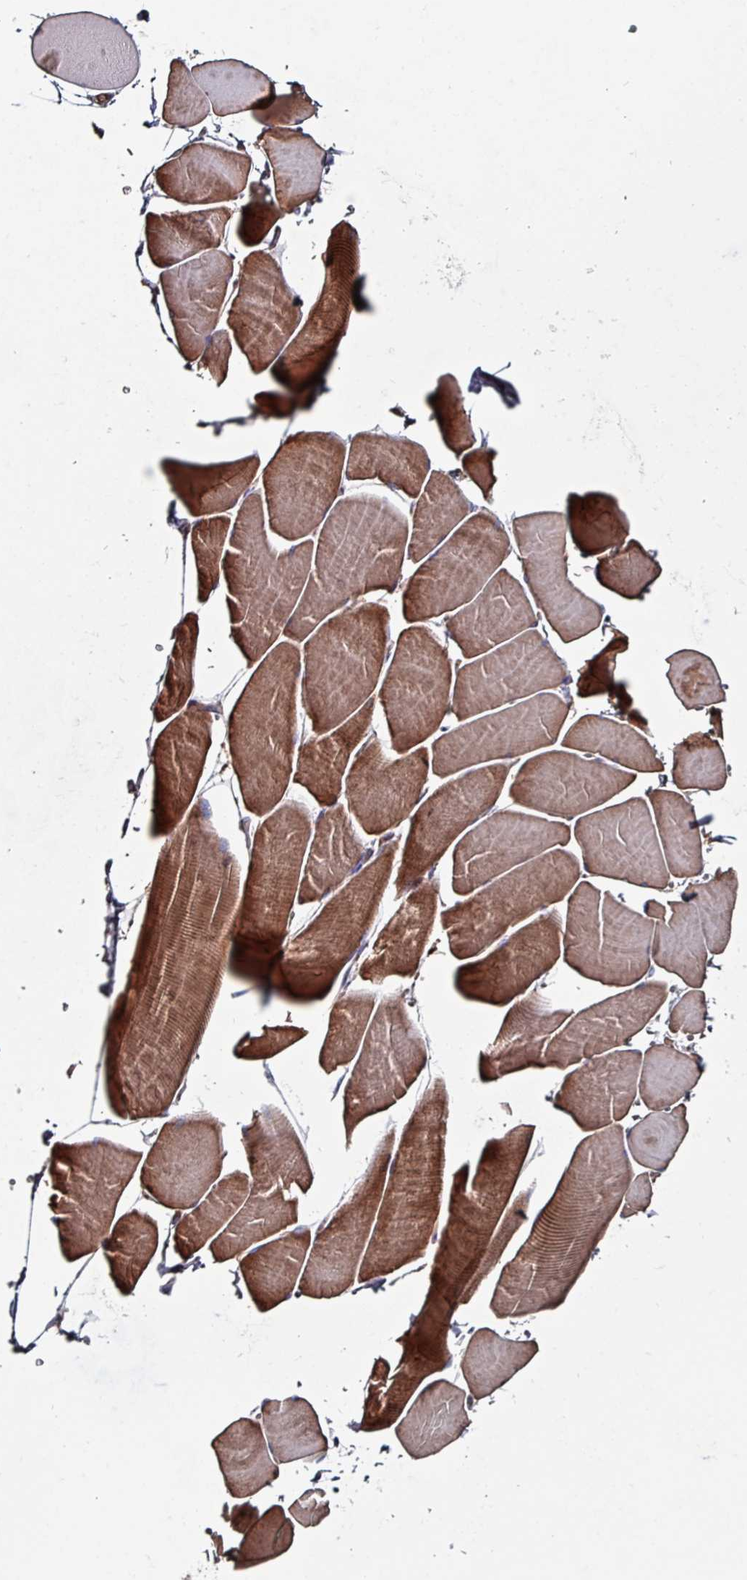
{"staining": {"intensity": "moderate", "quantity": ">75%", "location": "cytoplasmic/membranous"}, "tissue": "skeletal muscle", "cell_type": "Myocytes", "image_type": "normal", "snomed": [{"axis": "morphology", "description": "Normal tissue, NOS"}, {"axis": "topography", "description": "Skeletal muscle"}], "caption": "Immunohistochemistry (IHC) image of benign skeletal muscle stained for a protein (brown), which demonstrates medium levels of moderate cytoplasmic/membranous positivity in approximately >75% of myocytes.", "gene": "ANO10", "patient": {"sex": "male", "age": 25}}